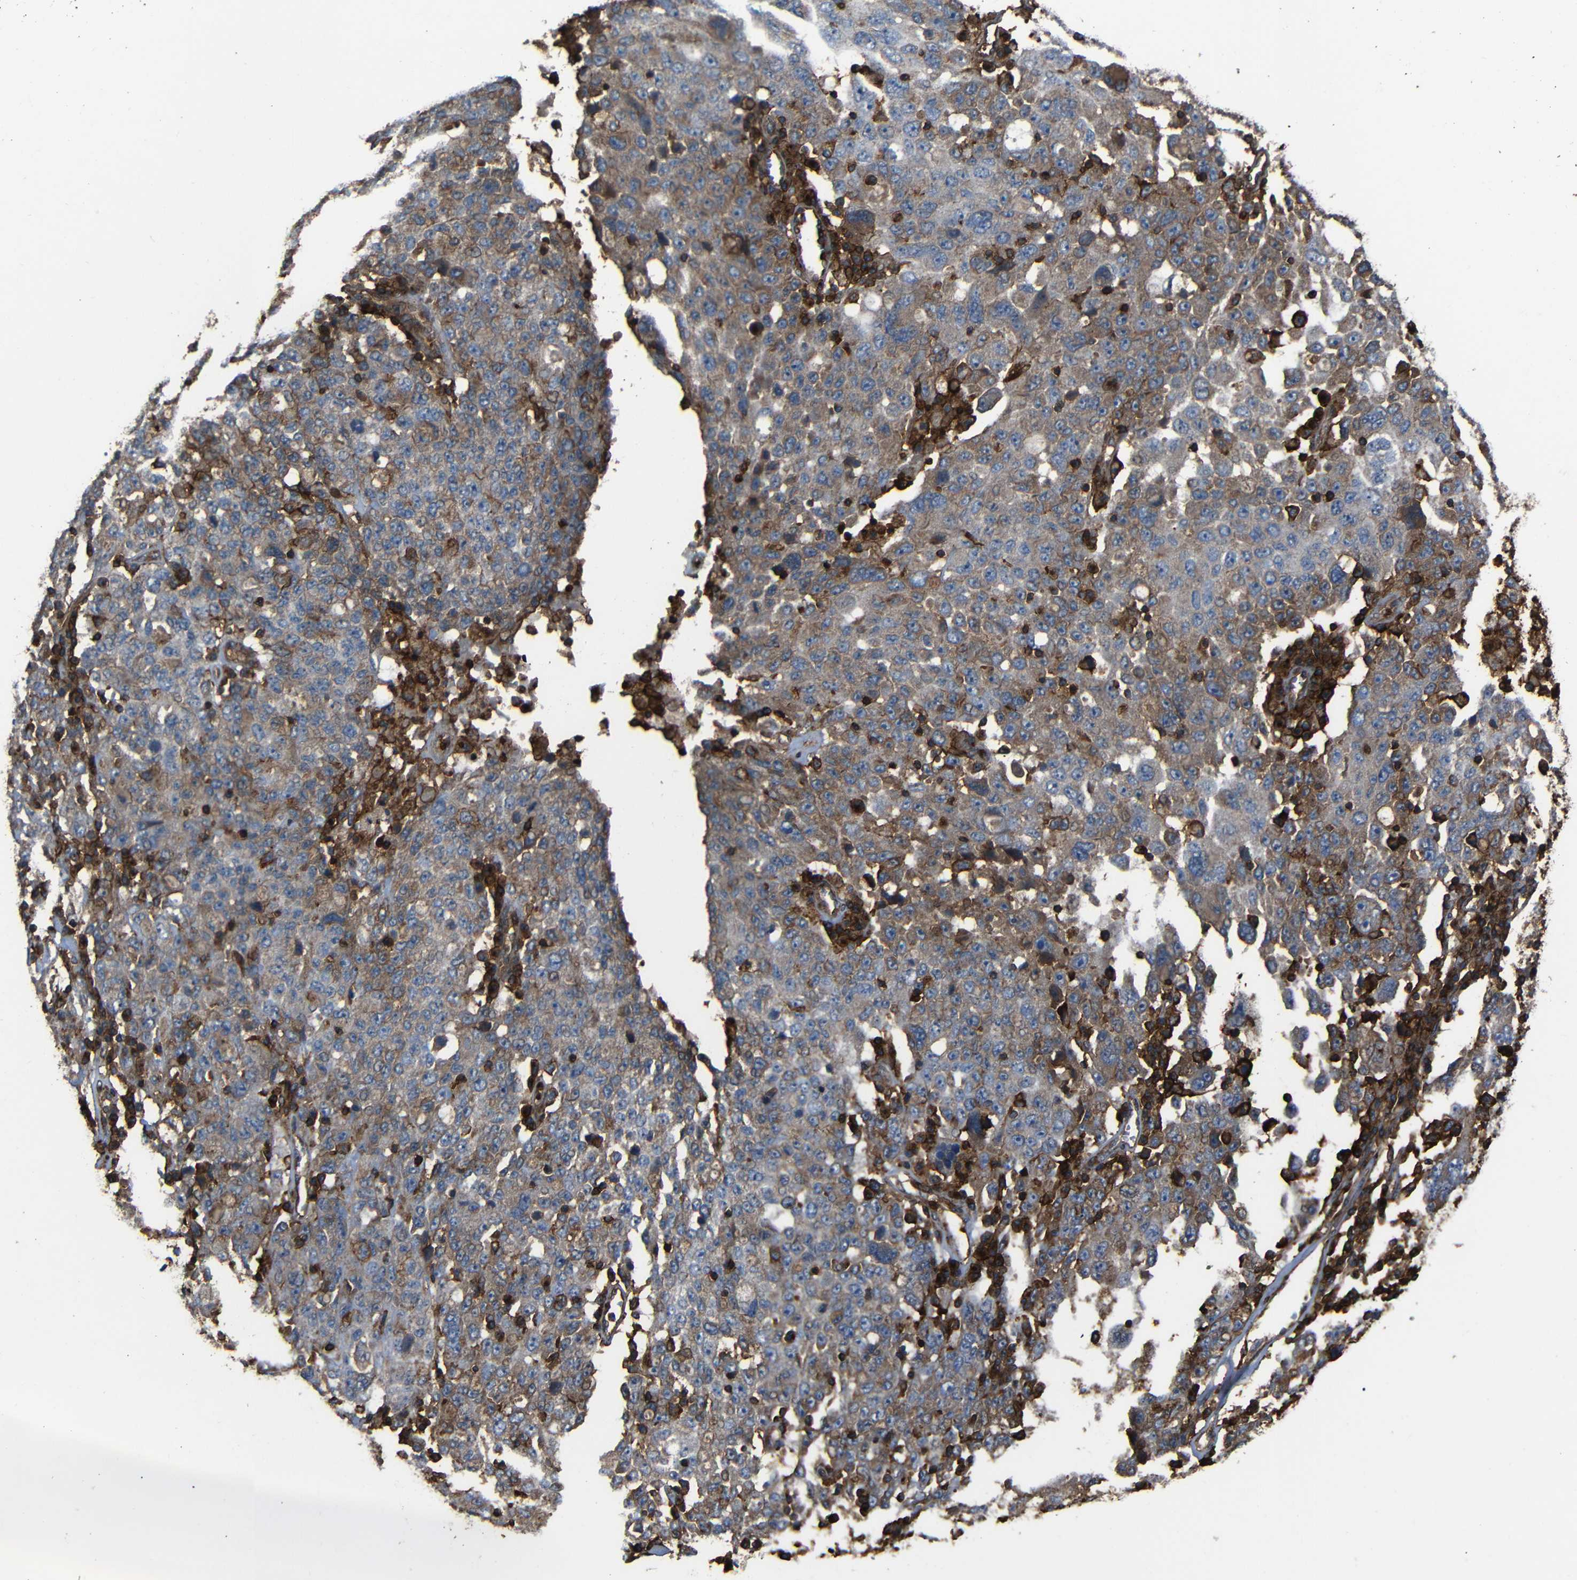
{"staining": {"intensity": "weak", "quantity": ">75%", "location": "cytoplasmic/membranous"}, "tissue": "ovarian cancer", "cell_type": "Tumor cells", "image_type": "cancer", "snomed": [{"axis": "morphology", "description": "Carcinoma, endometroid"}, {"axis": "topography", "description": "Ovary"}], "caption": "Weak cytoplasmic/membranous protein expression is seen in approximately >75% of tumor cells in ovarian cancer.", "gene": "ADGRE5", "patient": {"sex": "female", "age": 62}}